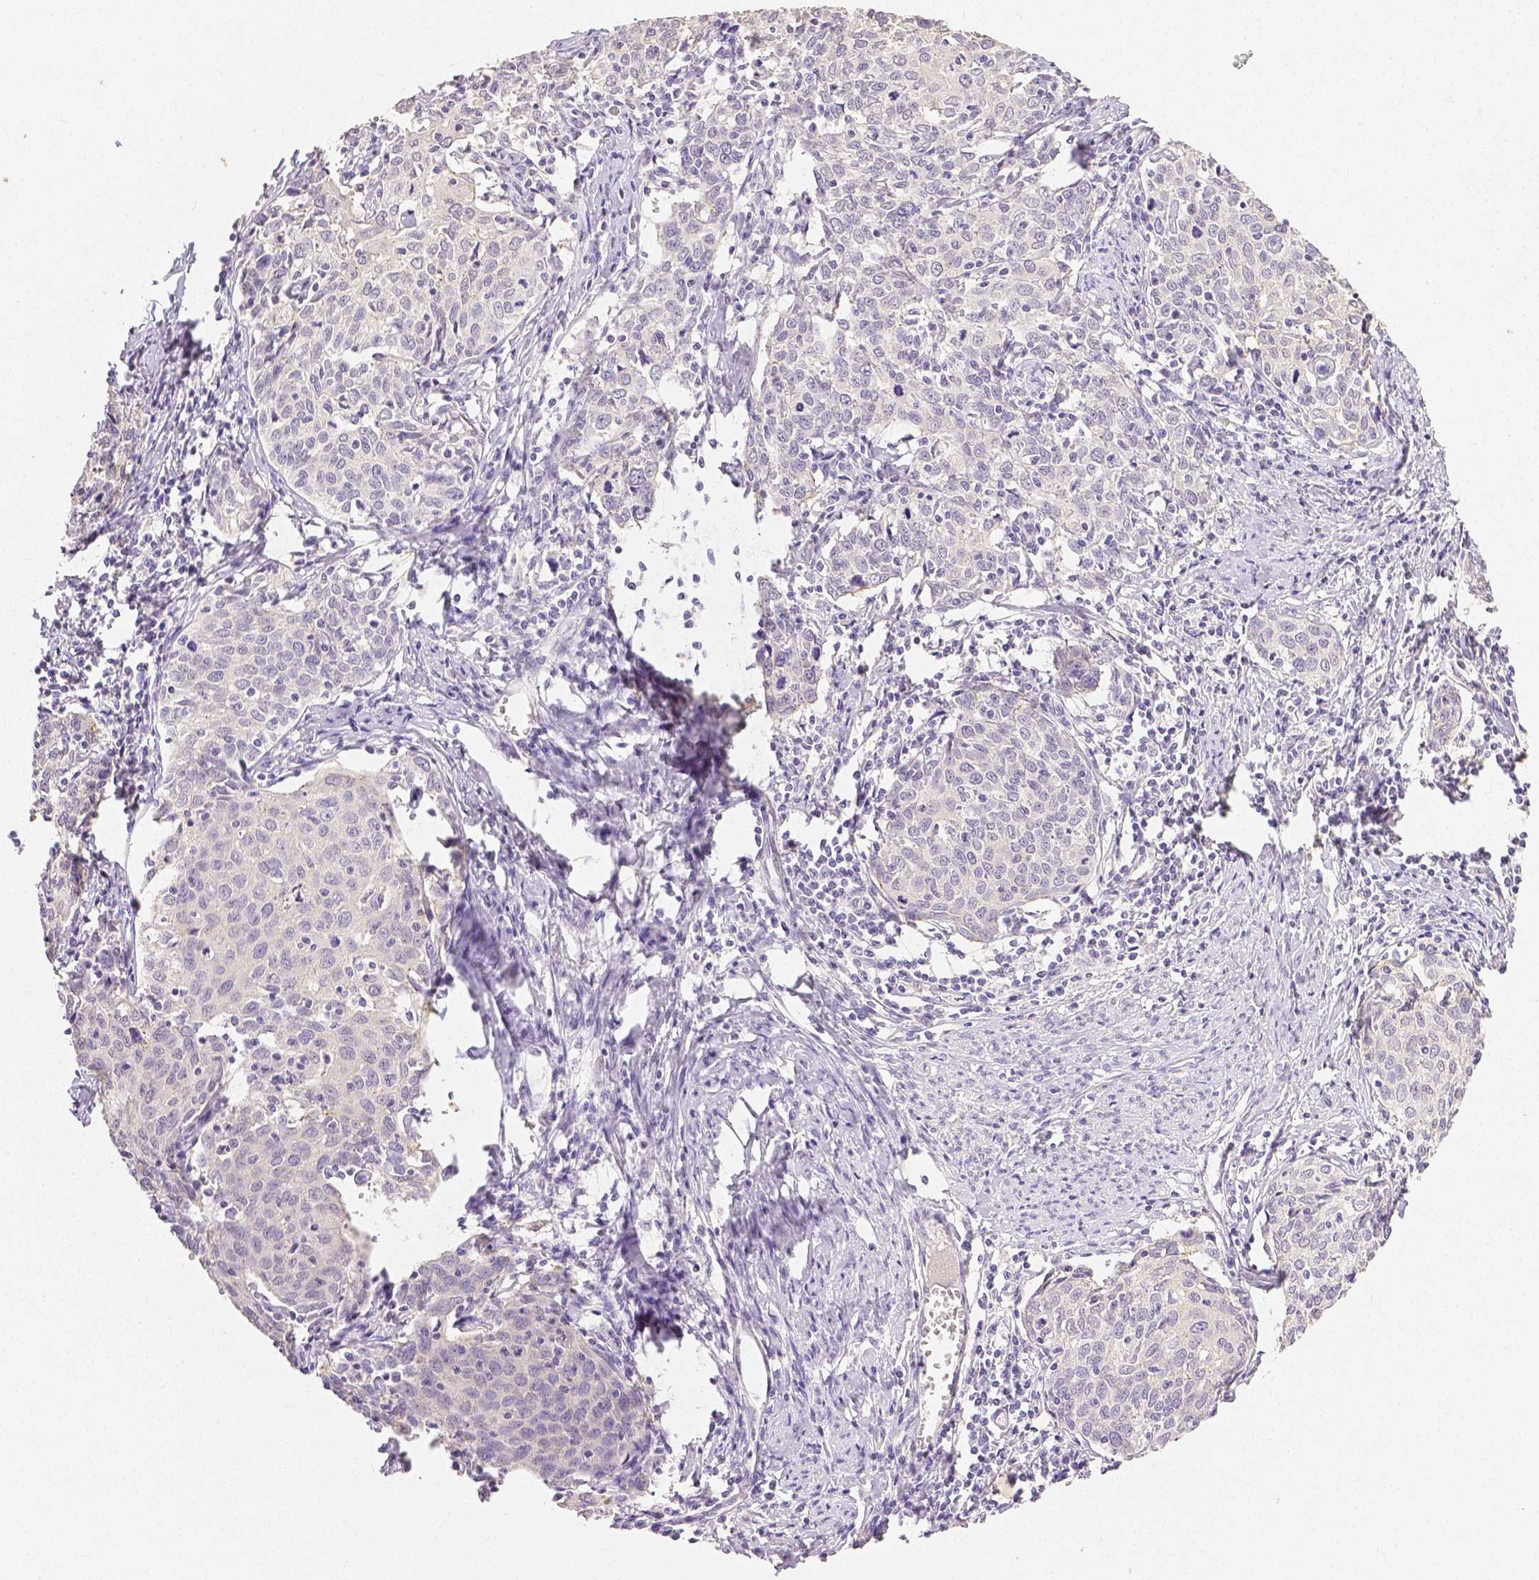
{"staining": {"intensity": "negative", "quantity": "none", "location": "none"}, "tissue": "cervical cancer", "cell_type": "Tumor cells", "image_type": "cancer", "snomed": [{"axis": "morphology", "description": "Squamous cell carcinoma, NOS"}, {"axis": "topography", "description": "Cervix"}], "caption": "Tumor cells are negative for brown protein staining in cervical cancer (squamous cell carcinoma). (DAB immunohistochemistry (IHC) with hematoxylin counter stain).", "gene": "OCLN", "patient": {"sex": "female", "age": 62}}